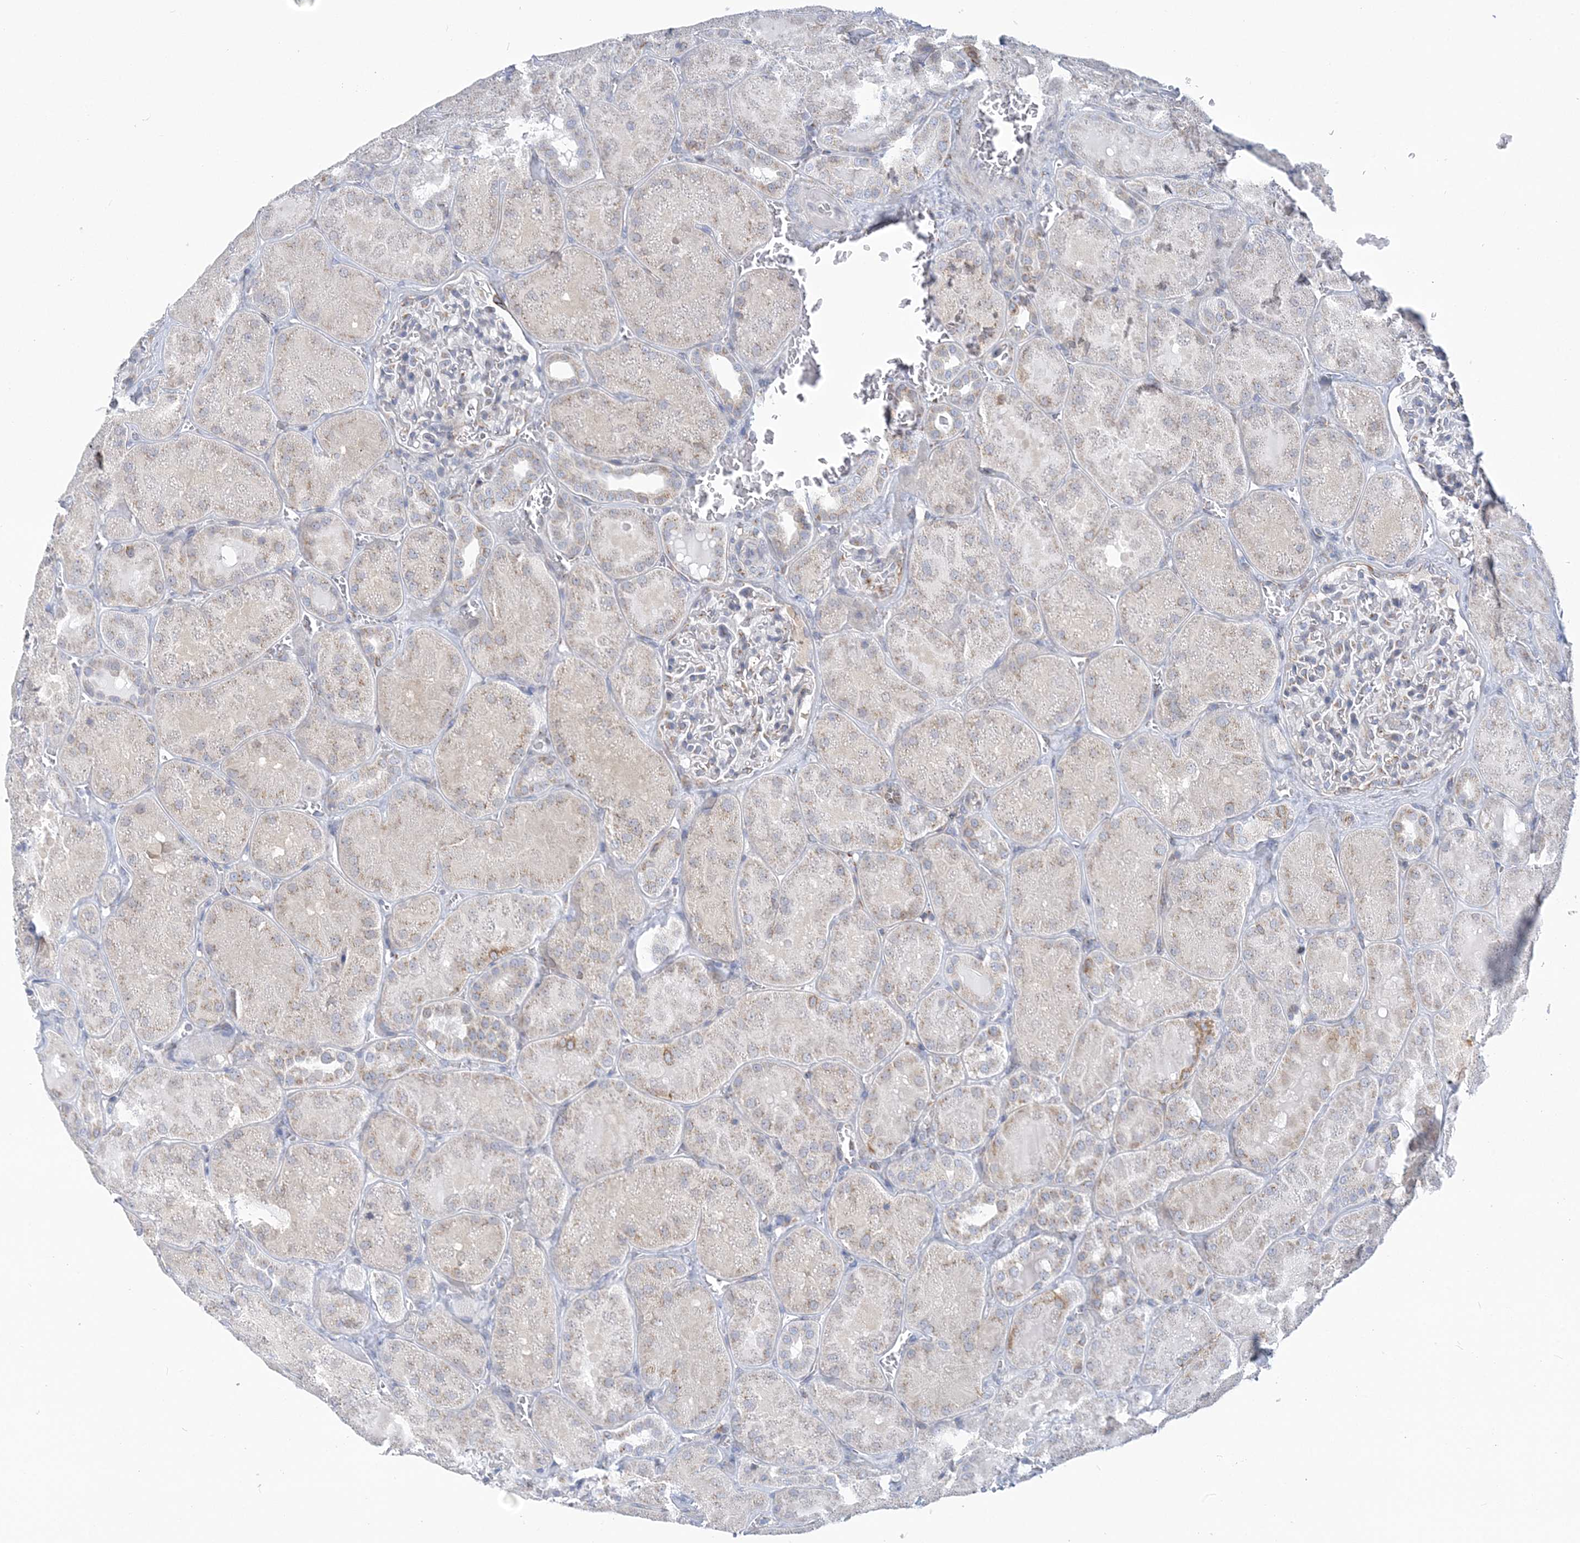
{"staining": {"intensity": "weak", "quantity": "<25%", "location": "cytoplasmic/membranous"}, "tissue": "kidney", "cell_type": "Cells in glomeruli", "image_type": "normal", "snomed": [{"axis": "morphology", "description": "Normal tissue, NOS"}, {"axis": "topography", "description": "Kidney"}], "caption": "A micrograph of kidney stained for a protein exhibits no brown staining in cells in glomeruli.", "gene": "PLEKHG4B", "patient": {"sex": "male", "age": 28}}